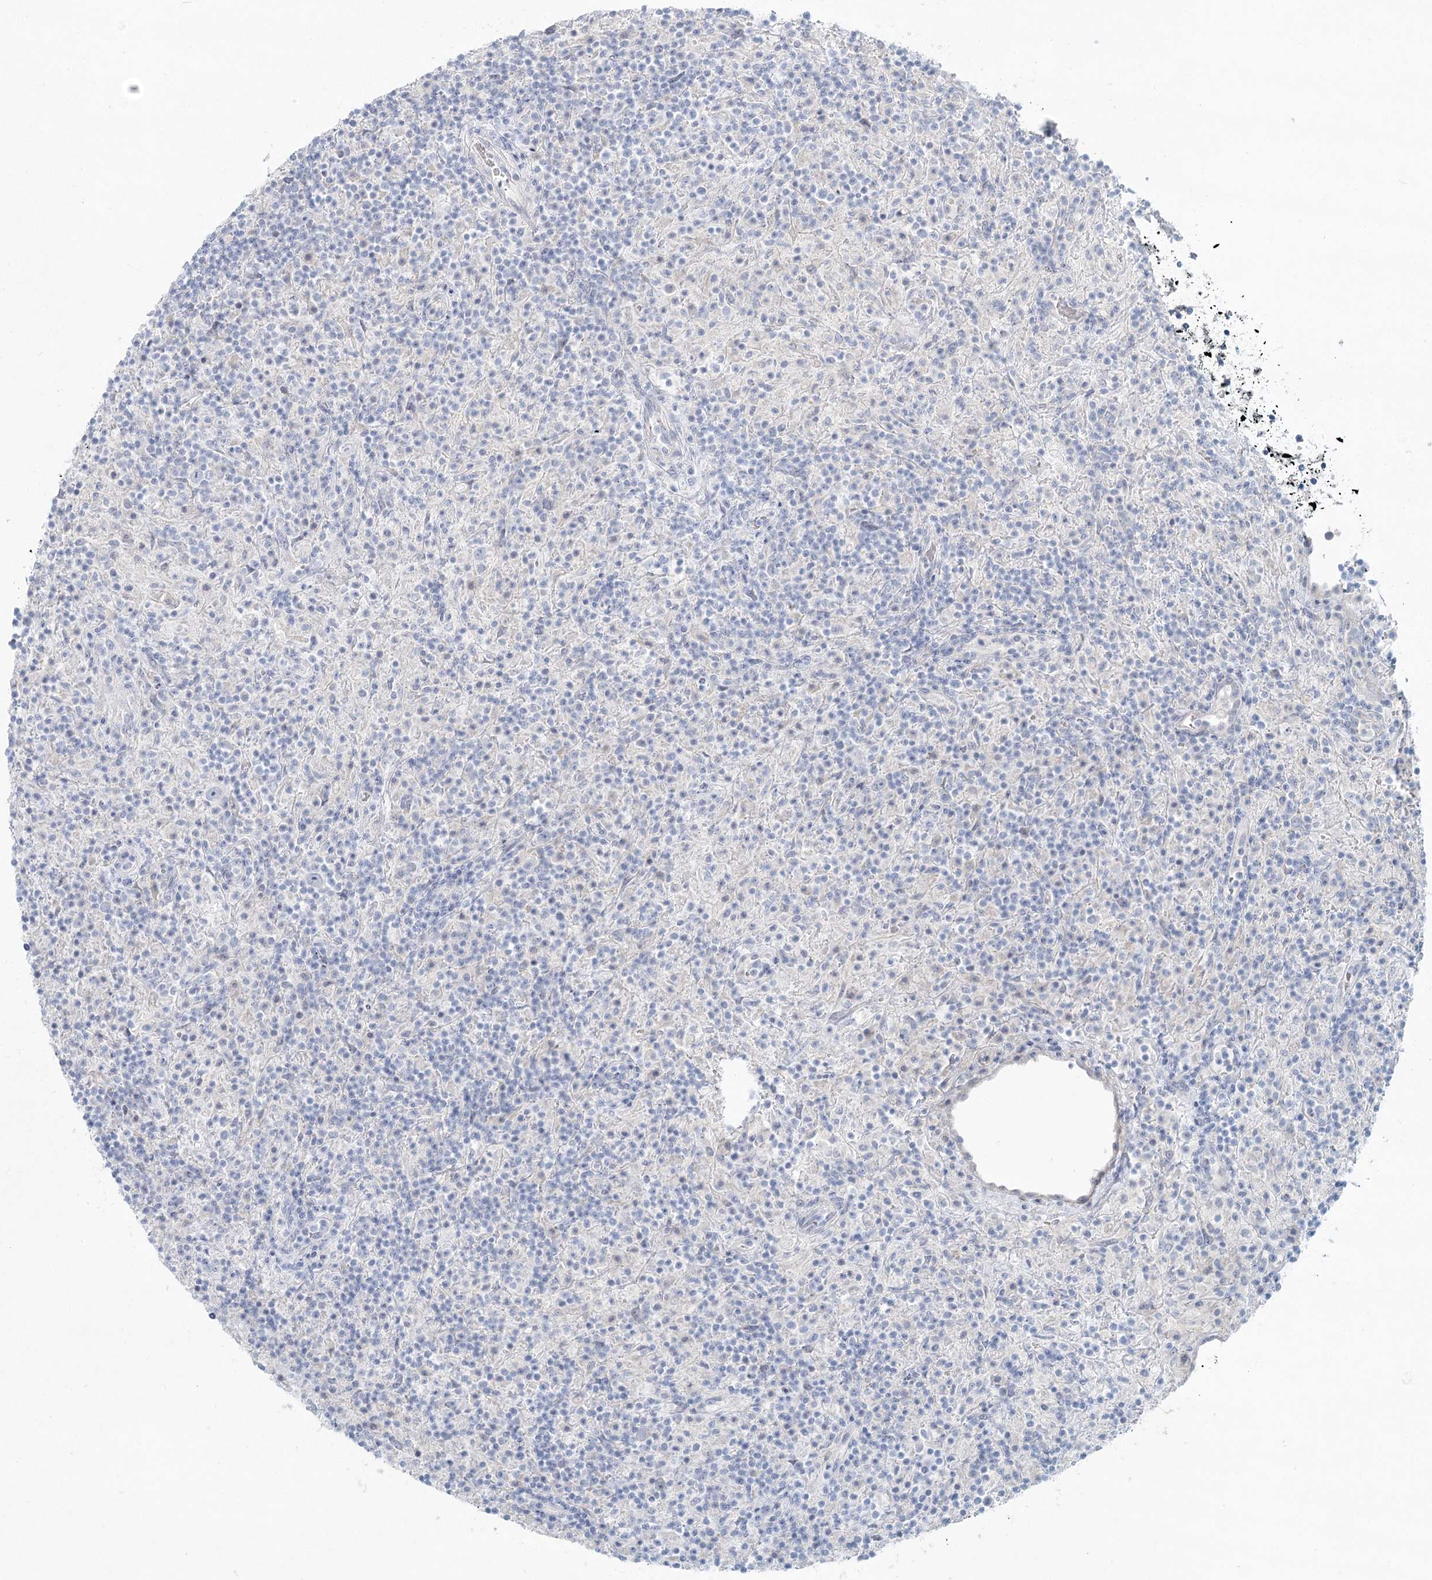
{"staining": {"intensity": "negative", "quantity": "none", "location": "none"}, "tissue": "lymphoma", "cell_type": "Tumor cells", "image_type": "cancer", "snomed": [{"axis": "morphology", "description": "Hodgkin's disease, NOS"}, {"axis": "topography", "description": "Lymph node"}], "caption": "Human Hodgkin's disease stained for a protein using immunohistochemistry (IHC) exhibits no expression in tumor cells.", "gene": "LRP2BP", "patient": {"sex": "male", "age": 70}}